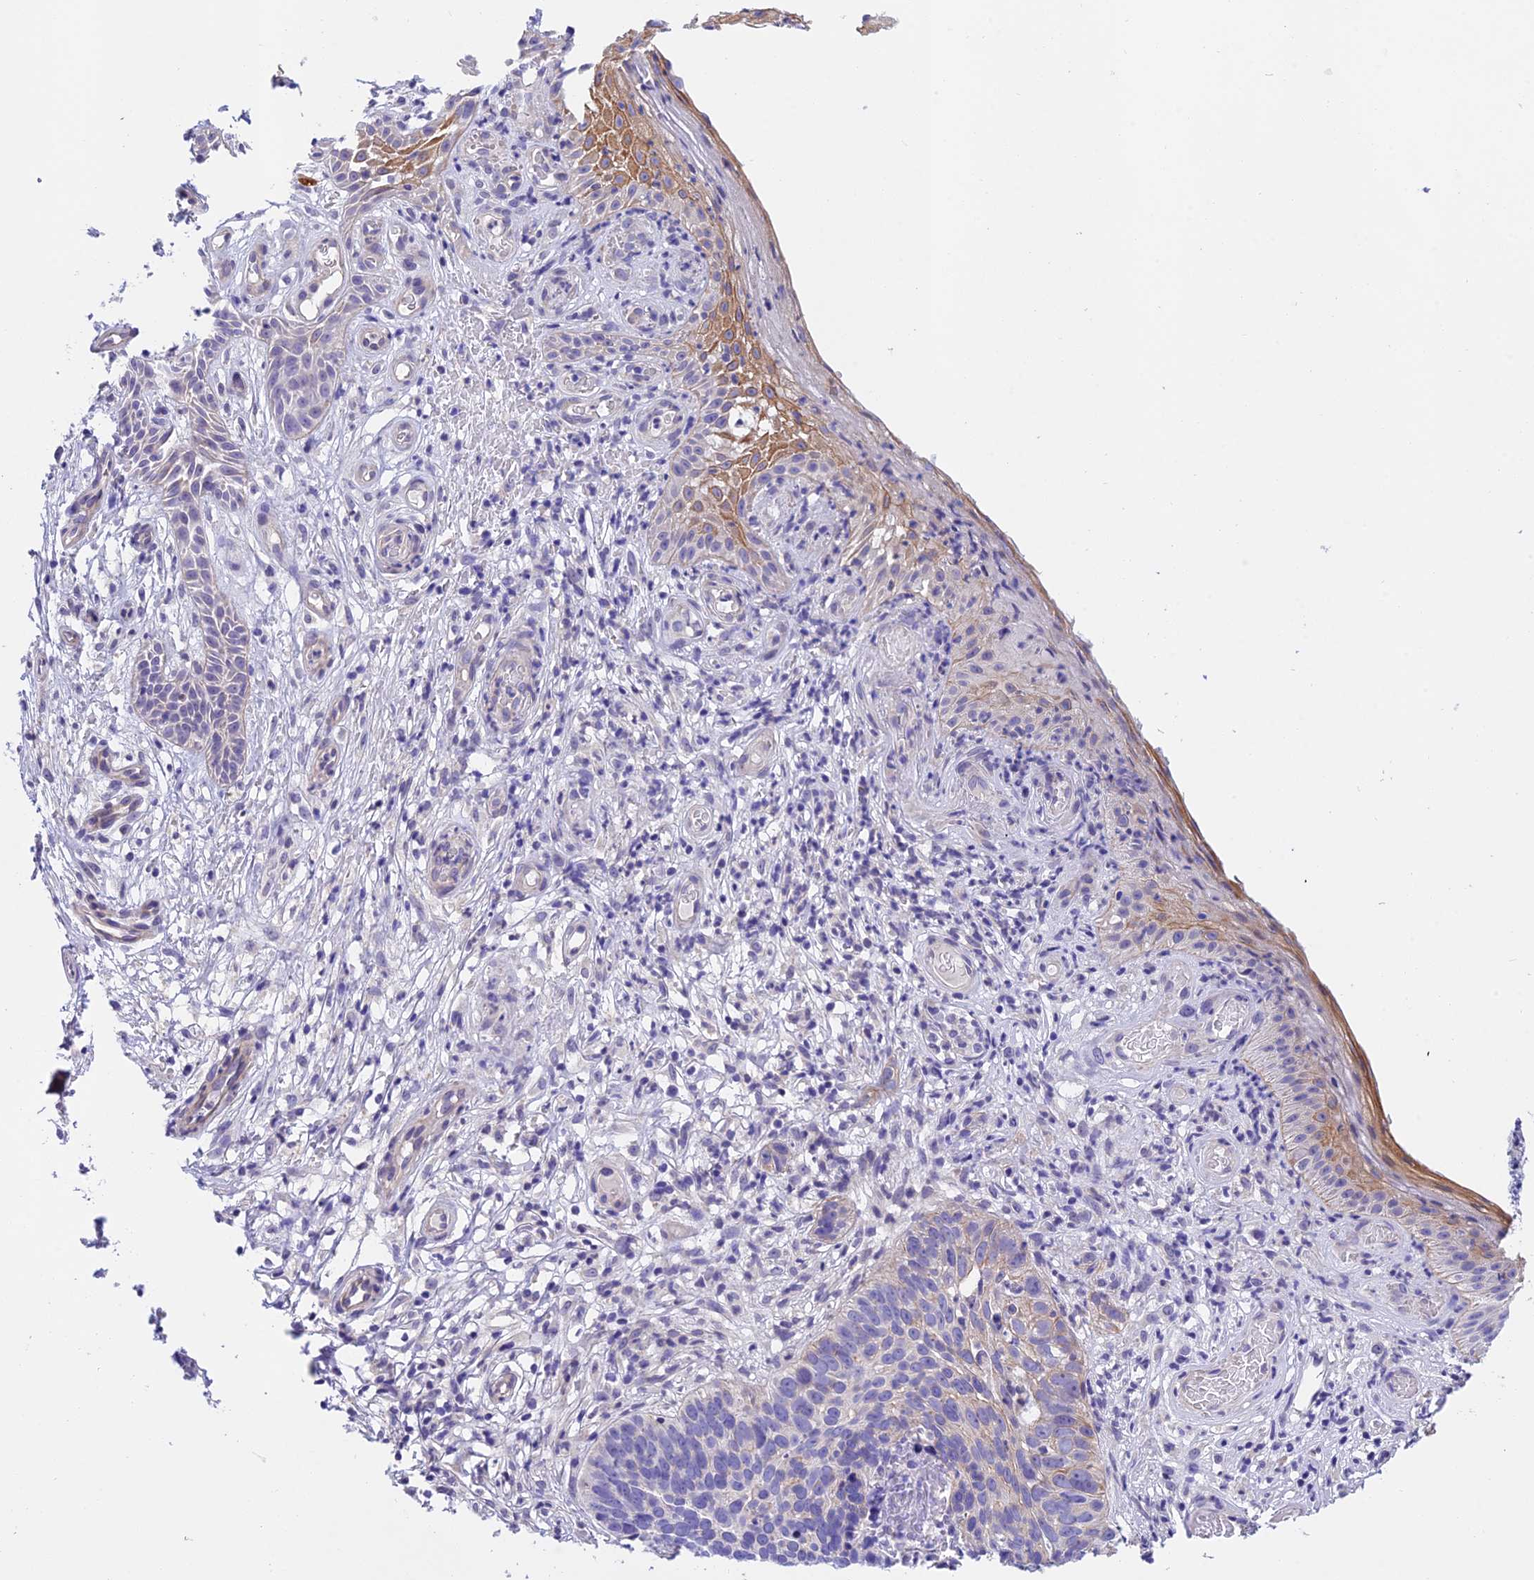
{"staining": {"intensity": "negative", "quantity": "none", "location": "none"}, "tissue": "skin cancer", "cell_type": "Tumor cells", "image_type": "cancer", "snomed": [{"axis": "morphology", "description": "Basal cell carcinoma"}, {"axis": "topography", "description": "Skin"}], "caption": "IHC of skin basal cell carcinoma displays no staining in tumor cells.", "gene": "C17orf67", "patient": {"sex": "male", "age": 89}}